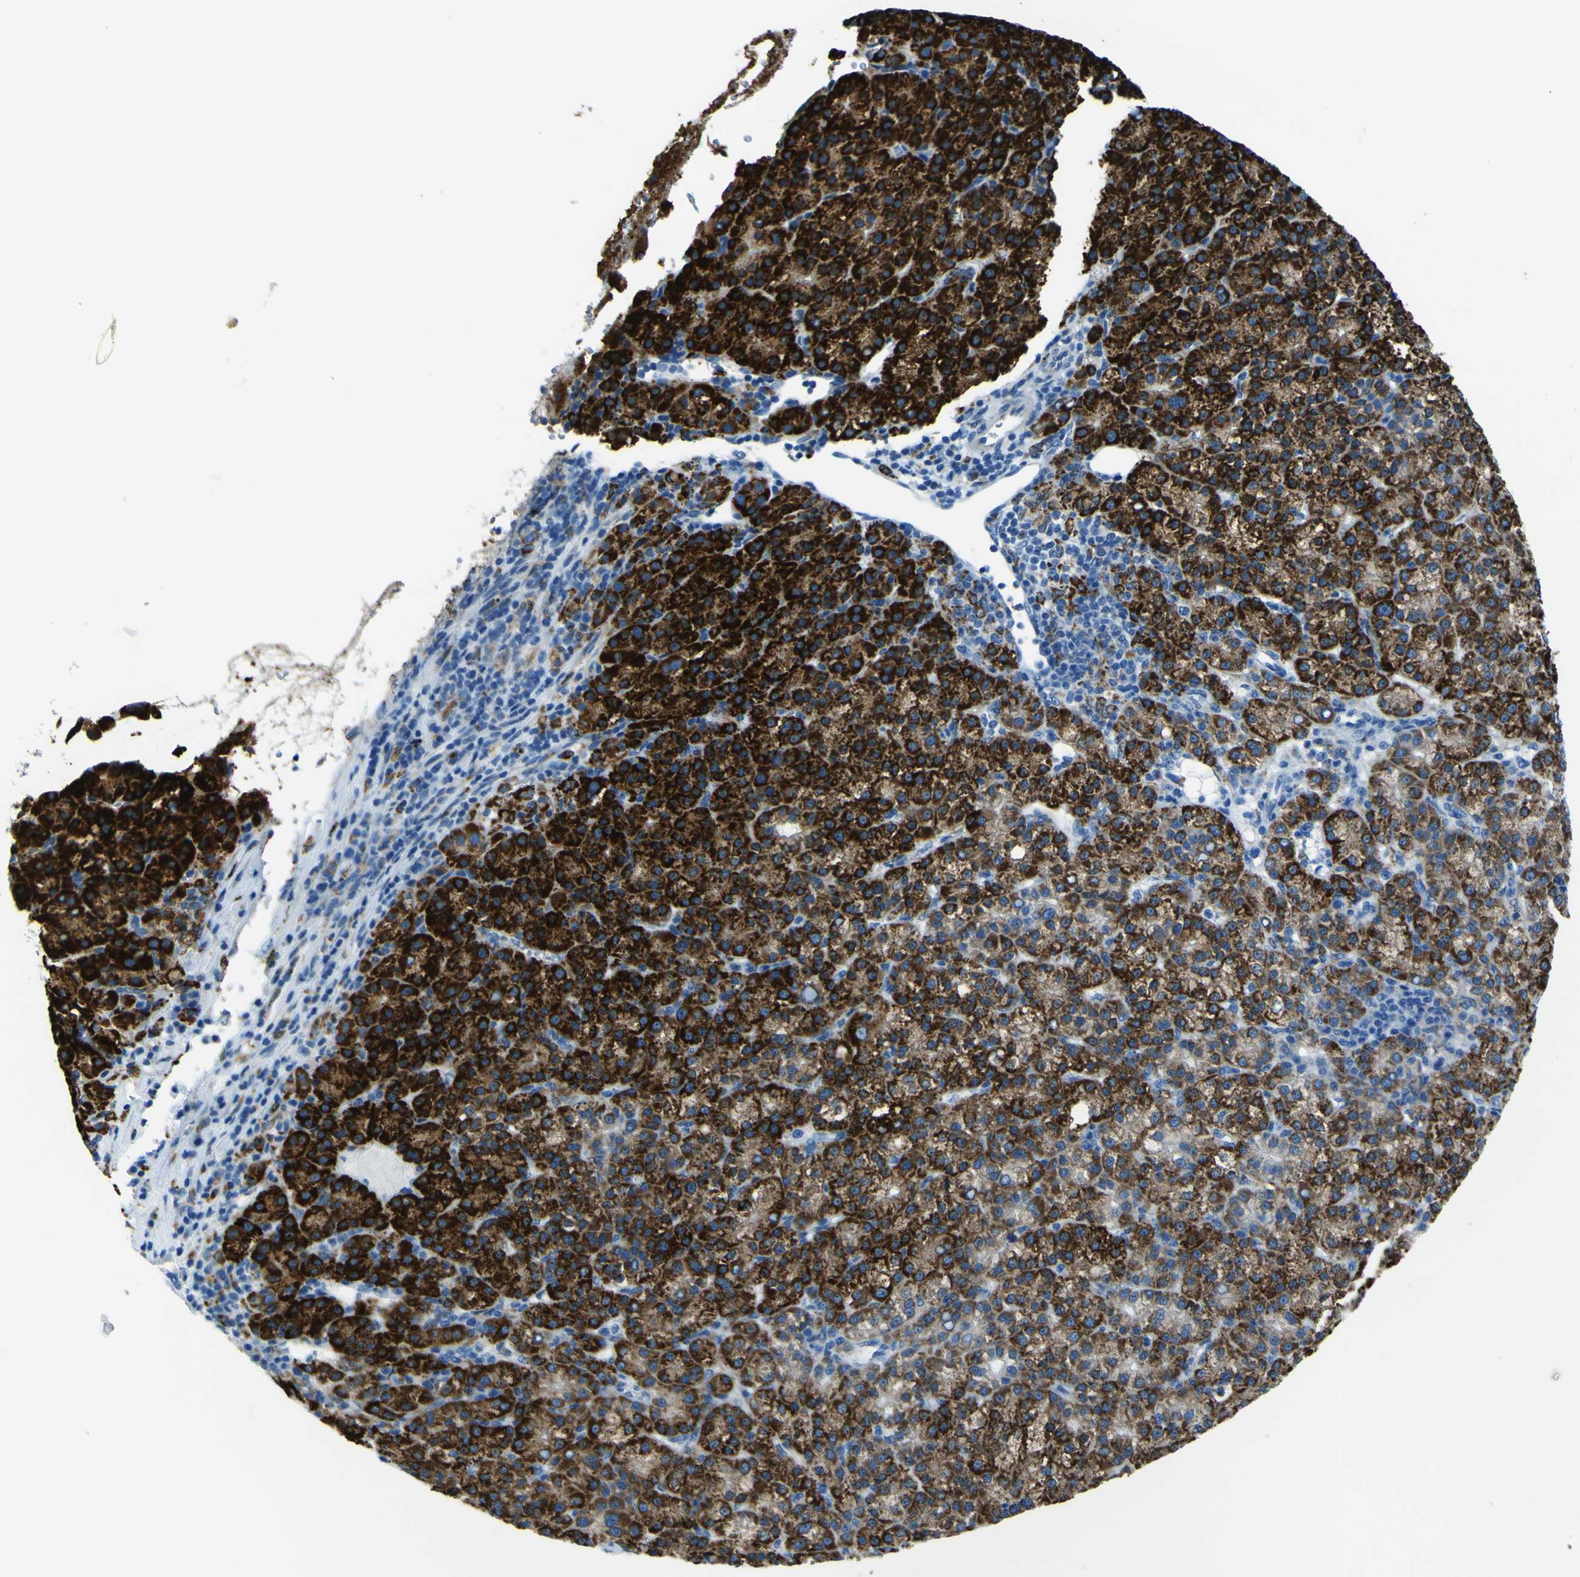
{"staining": {"intensity": "strong", "quantity": ">75%", "location": "cytoplasmic/membranous"}, "tissue": "liver cancer", "cell_type": "Tumor cells", "image_type": "cancer", "snomed": [{"axis": "morphology", "description": "Carcinoma, Hepatocellular, NOS"}, {"axis": "topography", "description": "Liver"}], "caption": "A histopathology image of liver cancer stained for a protein shows strong cytoplasmic/membranous brown staining in tumor cells. (Brightfield microscopy of DAB IHC at high magnification).", "gene": "ACSL1", "patient": {"sex": "female", "age": 58}}